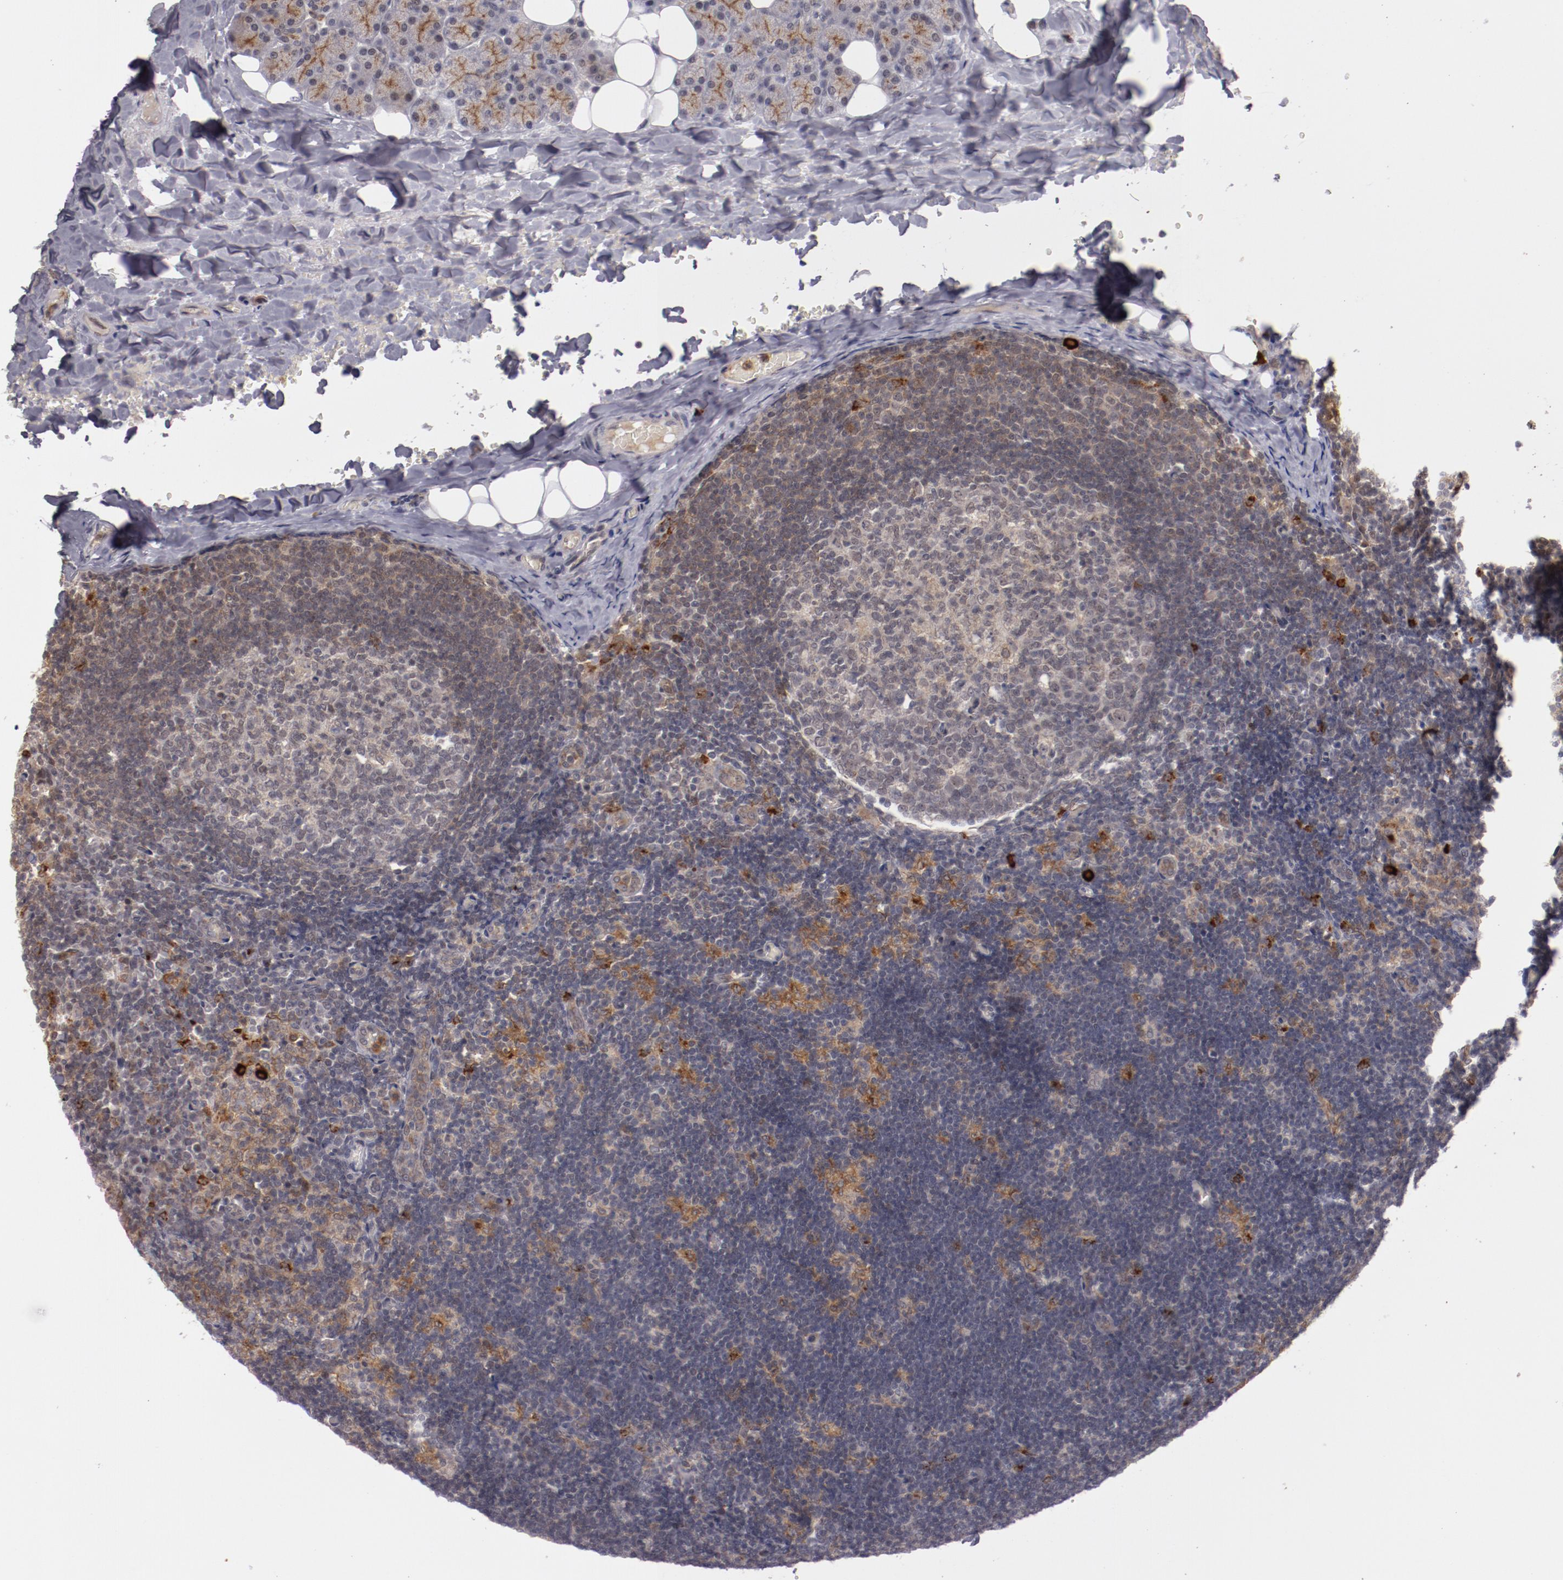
{"staining": {"intensity": "weak", "quantity": "<25%", "location": "cytoplasmic/membranous"}, "tissue": "lymph node", "cell_type": "Germinal center cells", "image_type": "normal", "snomed": [{"axis": "morphology", "description": "Normal tissue, NOS"}, {"axis": "topography", "description": "Lymph node"}, {"axis": "topography", "description": "Salivary gland"}], "caption": "An image of human lymph node is negative for staining in germinal center cells. The staining is performed using DAB (3,3'-diaminobenzidine) brown chromogen with nuclei counter-stained in using hematoxylin.", "gene": "STX3", "patient": {"sex": "male", "age": 8}}